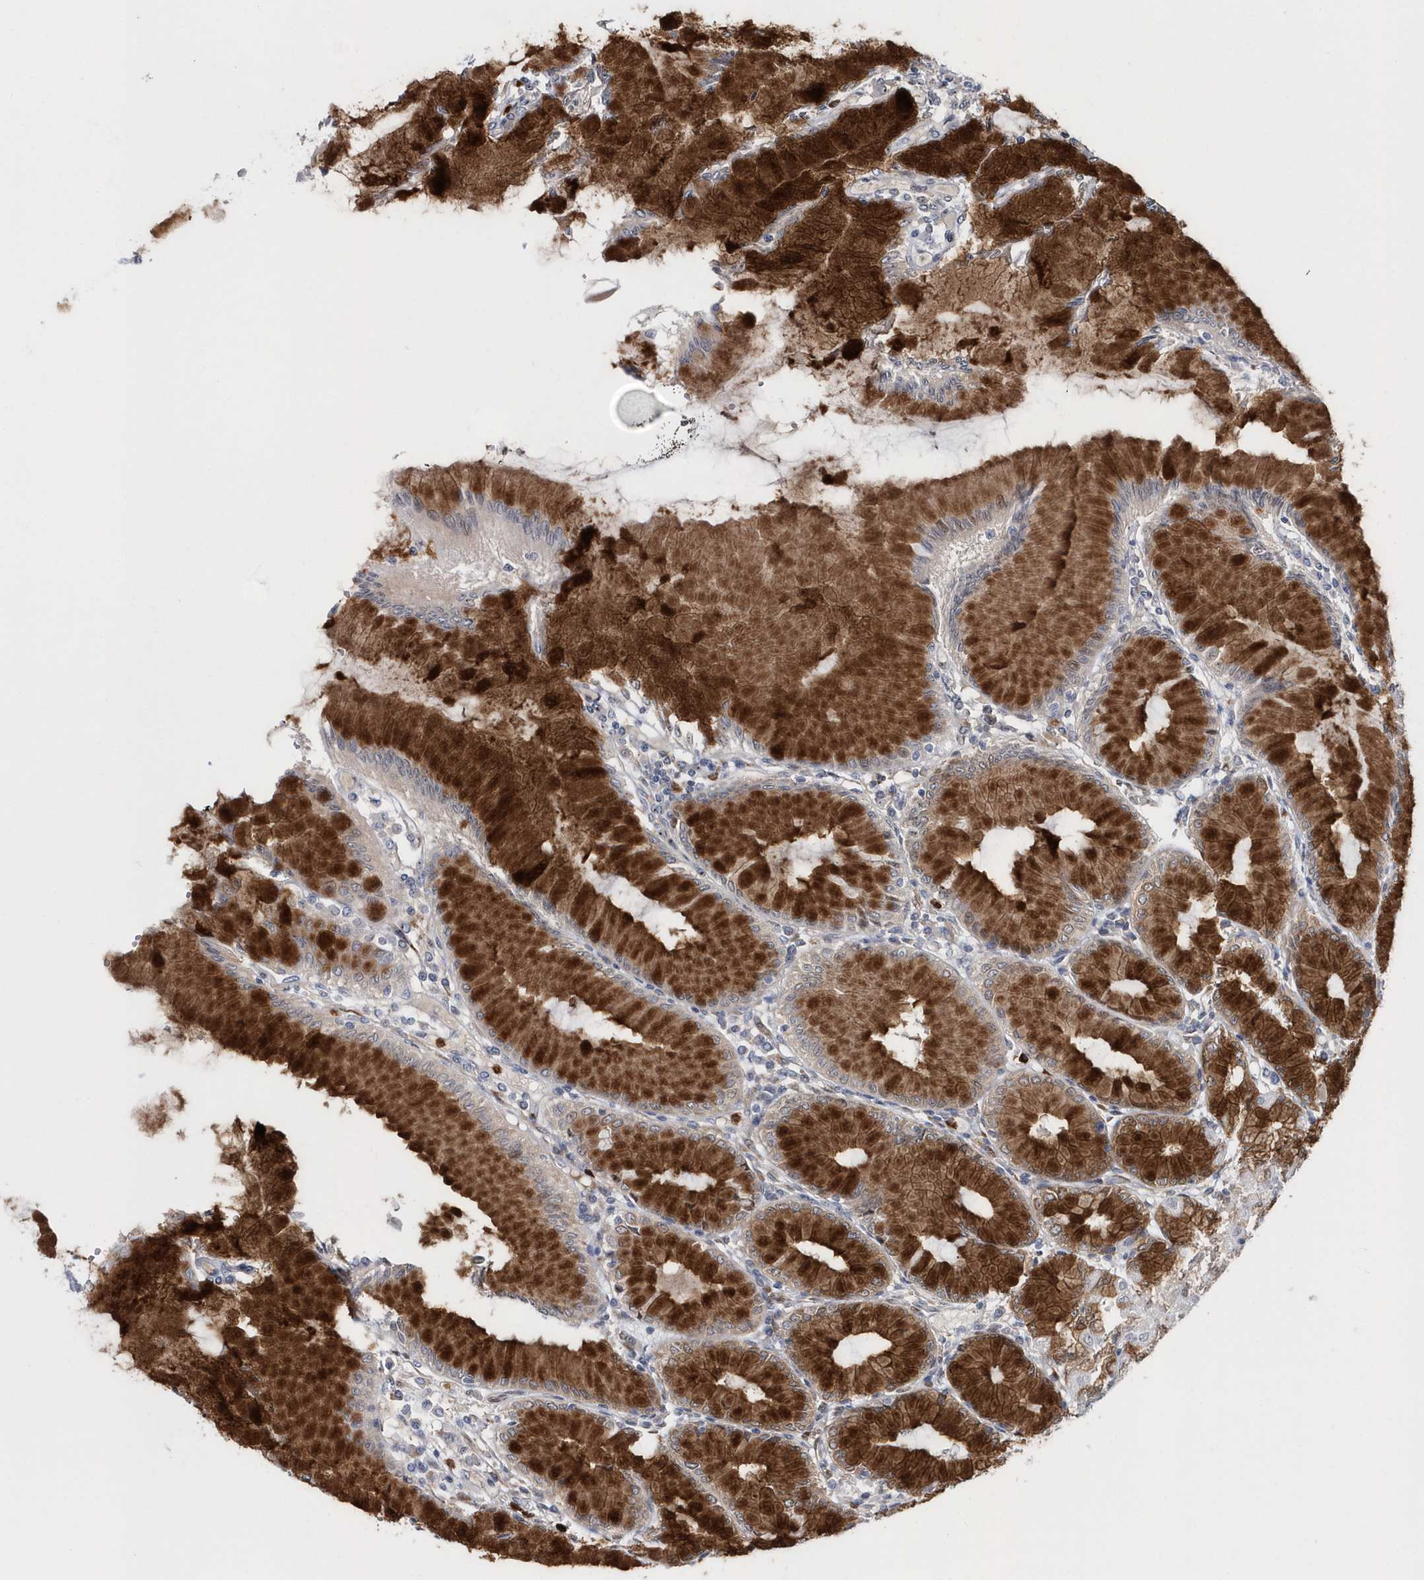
{"staining": {"intensity": "strong", "quantity": "25%-75%", "location": "cytoplasmic/membranous,nuclear"}, "tissue": "stomach", "cell_type": "Glandular cells", "image_type": "normal", "snomed": [{"axis": "morphology", "description": "Normal tissue, NOS"}, {"axis": "topography", "description": "Stomach"}], "caption": "Protein staining by immunohistochemistry (IHC) reveals strong cytoplasmic/membranous,nuclear positivity in about 25%-75% of glandular cells in normal stomach.", "gene": "ASCL4", "patient": {"sex": "female", "age": 57}}